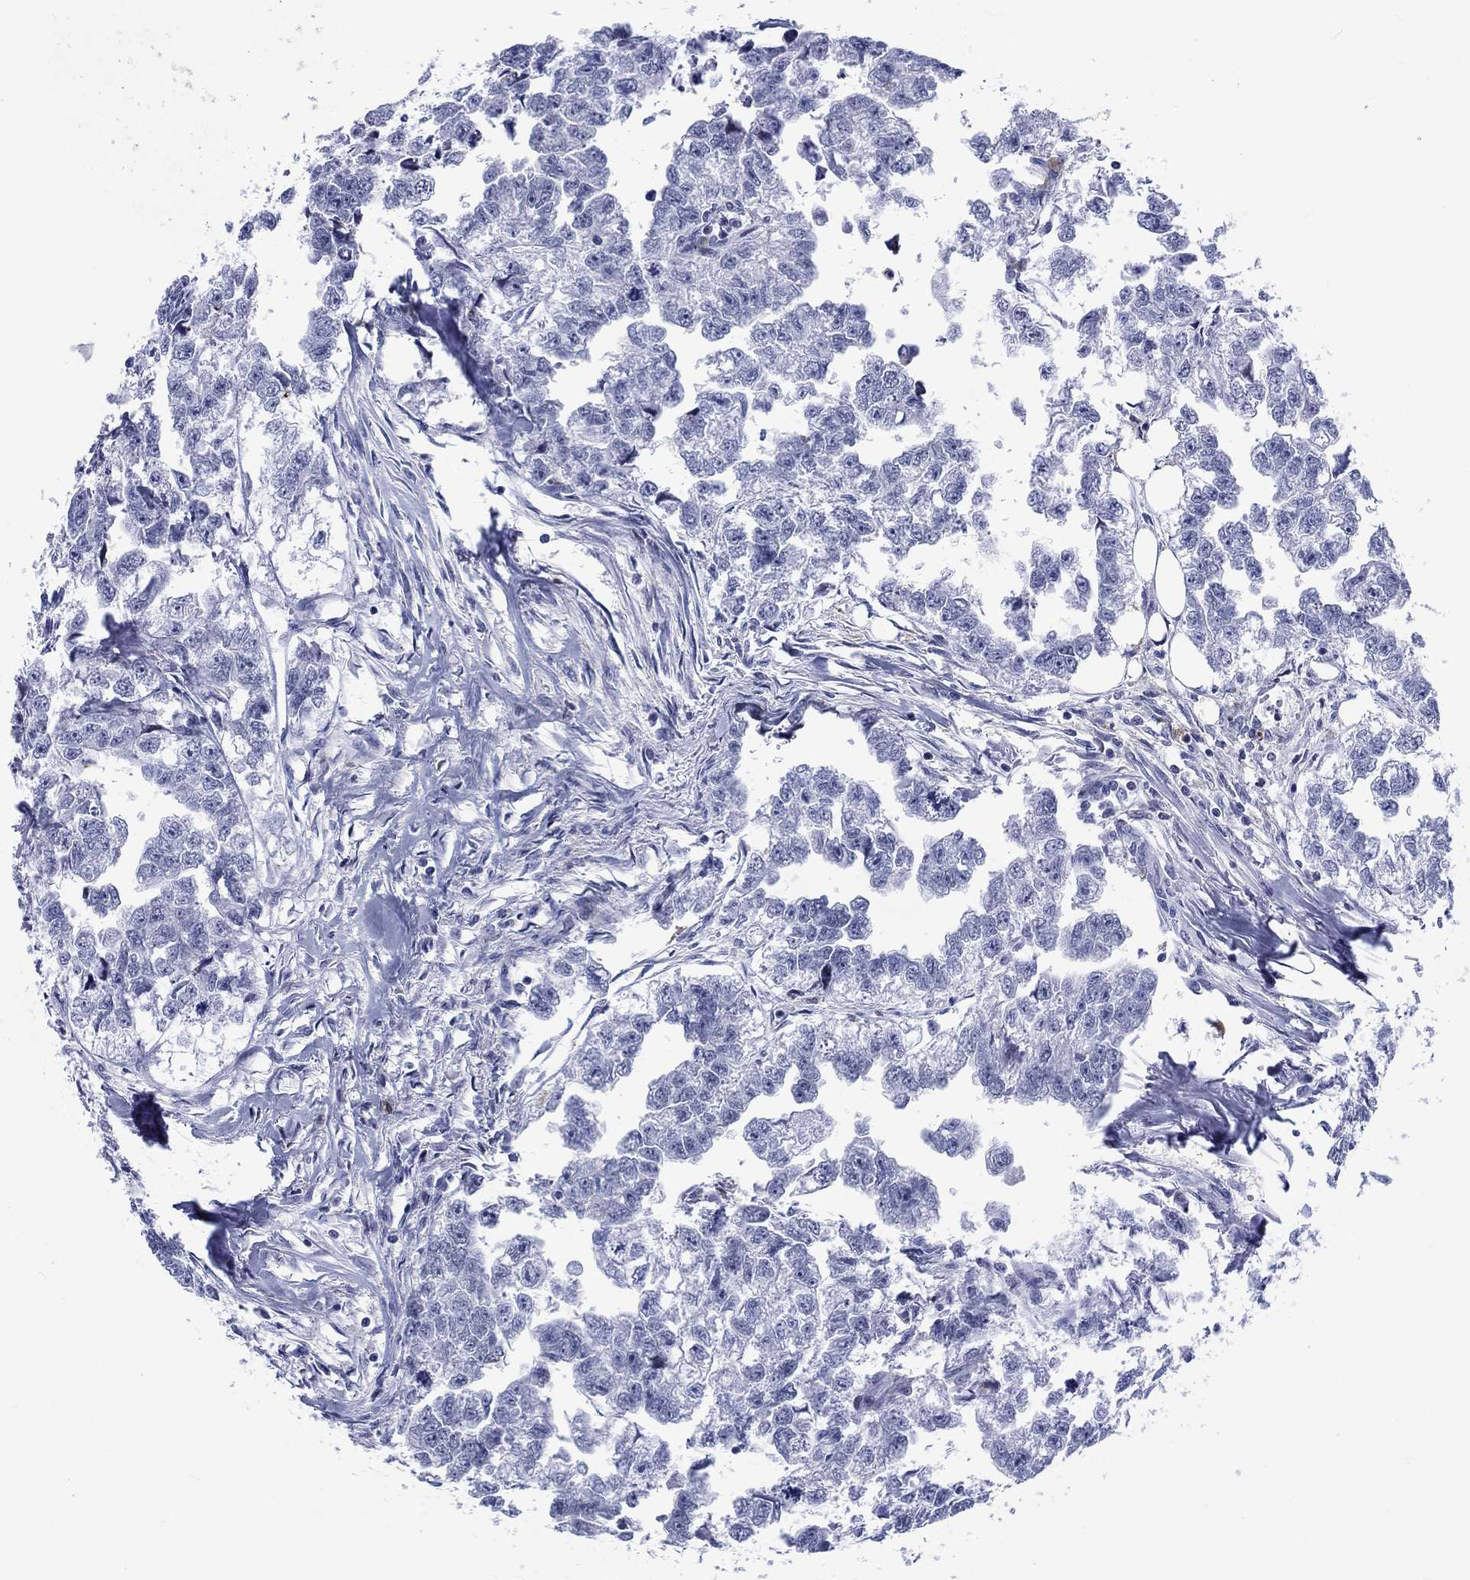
{"staining": {"intensity": "negative", "quantity": "none", "location": "none"}, "tissue": "testis cancer", "cell_type": "Tumor cells", "image_type": "cancer", "snomed": [{"axis": "morphology", "description": "Carcinoma, Embryonal, NOS"}, {"axis": "morphology", "description": "Teratoma, malignant, NOS"}, {"axis": "topography", "description": "Testis"}], "caption": "Immunohistochemical staining of testis cancer (embryonal carcinoma) shows no significant expression in tumor cells. (DAB immunohistochemistry (IHC), high magnification).", "gene": "CDCA2", "patient": {"sex": "male", "age": 44}}